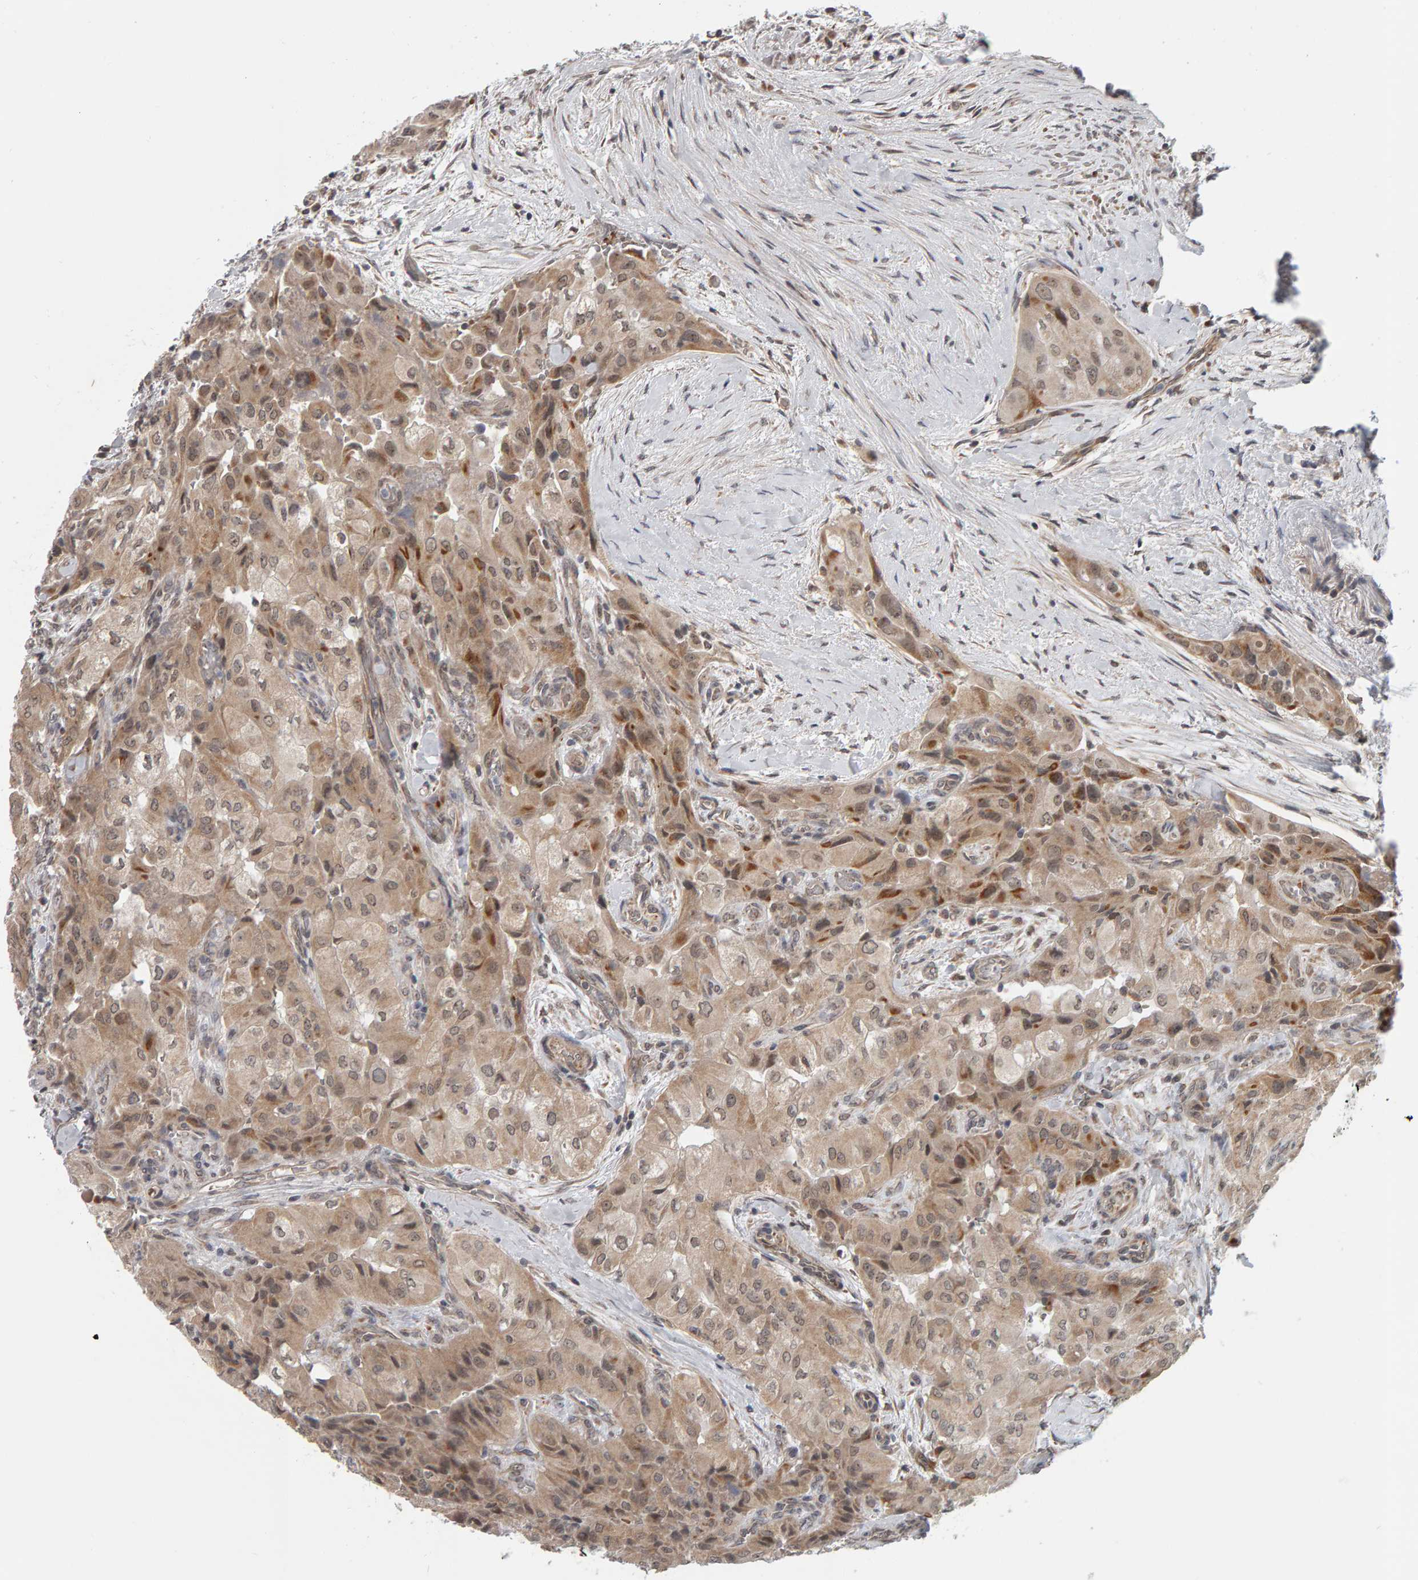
{"staining": {"intensity": "weak", "quantity": ">75%", "location": "cytoplasmic/membranous,nuclear"}, "tissue": "thyroid cancer", "cell_type": "Tumor cells", "image_type": "cancer", "snomed": [{"axis": "morphology", "description": "Papillary adenocarcinoma, NOS"}, {"axis": "topography", "description": "Thyroid gland"}], "caption": "This image exhibits immunohistochemistry (IHC) staining of human thyroid cancer, with low weak cytoplasmic/membranous and nuclear staining in about >75% of tumor cells.", "gene": "DAP3", "patient": {"sex": "female", "age": 59}}